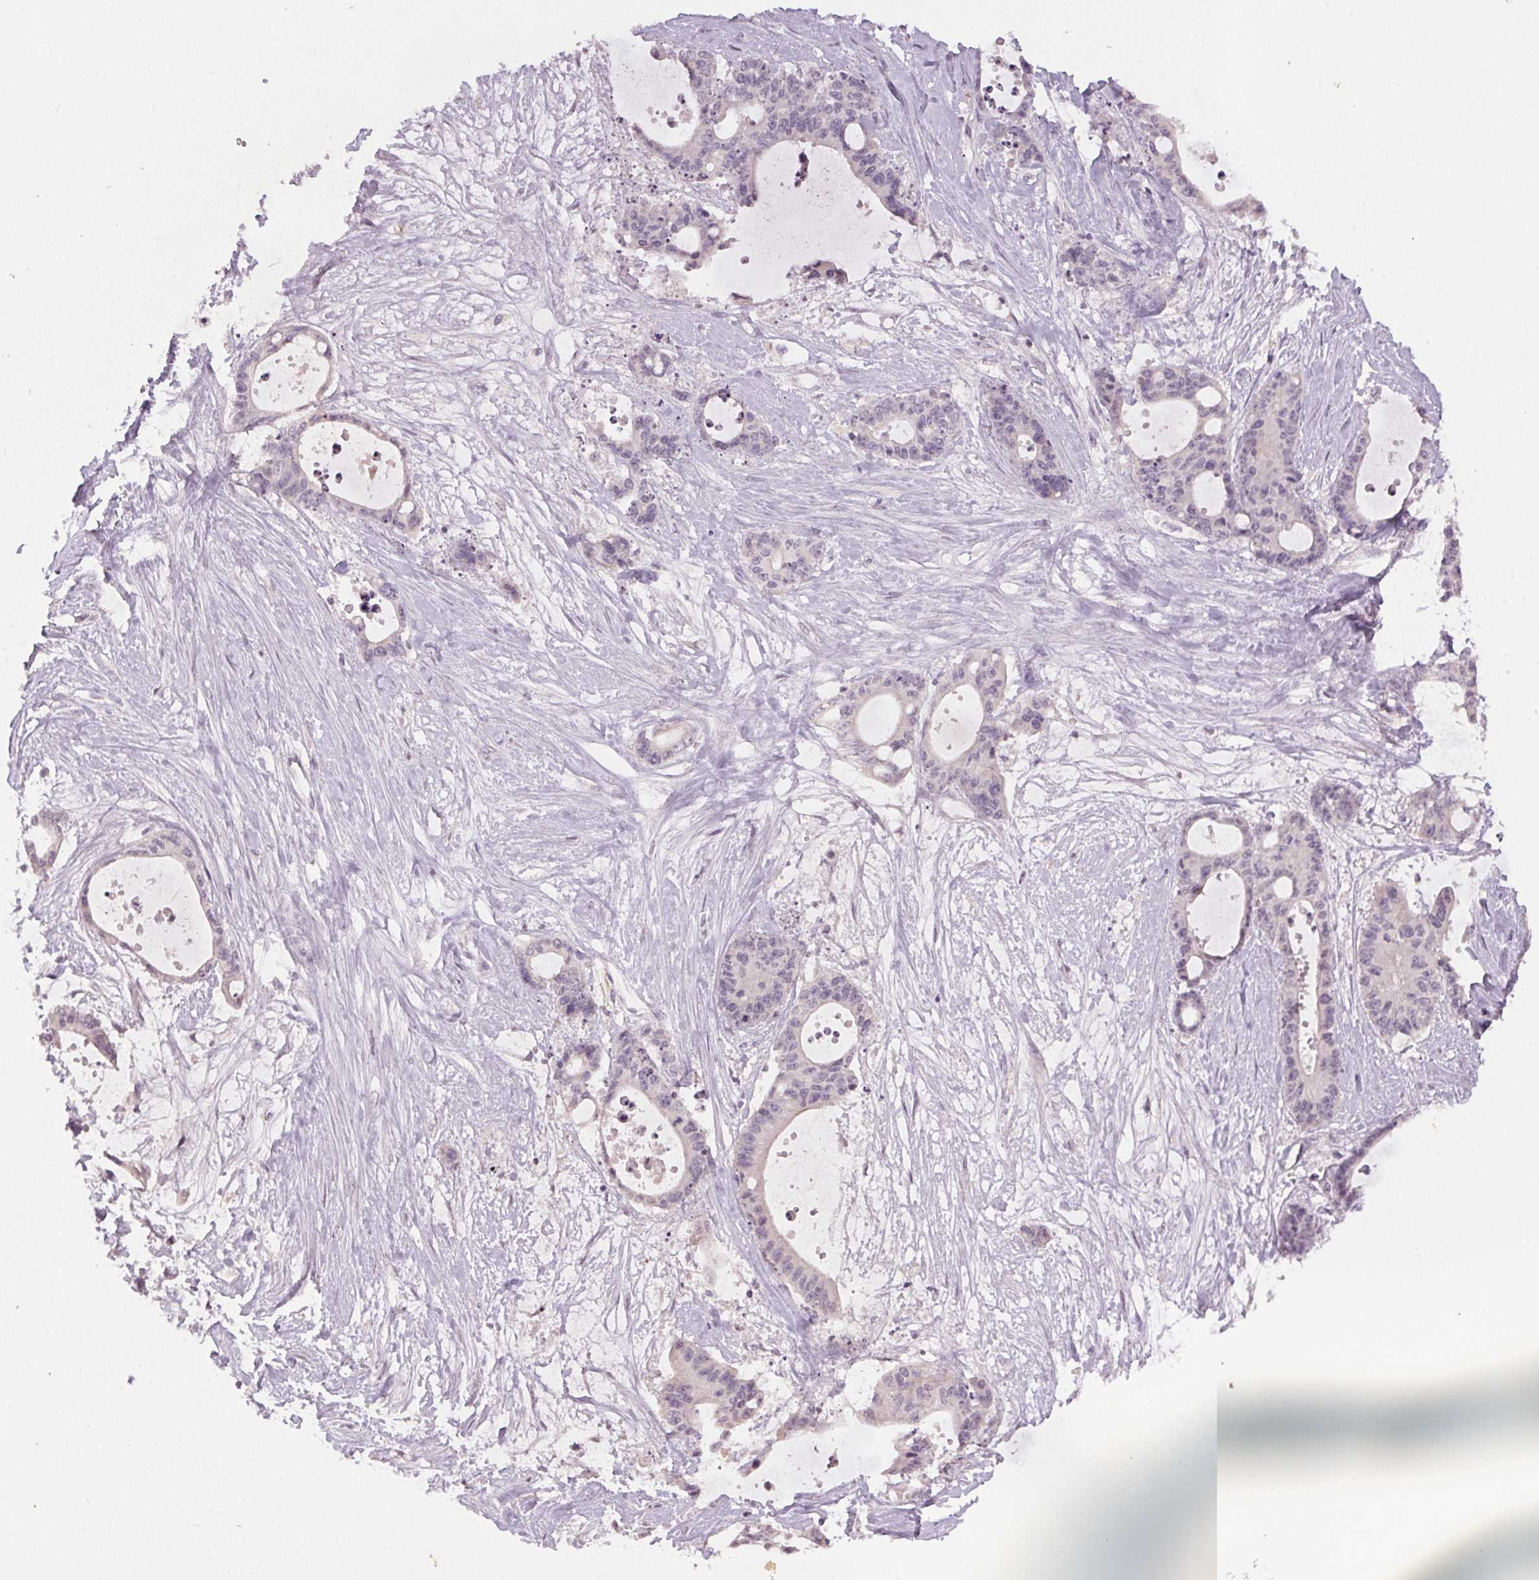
{"staining": {"intensity": "negative", "quantity": "none", "location": "none"}, "tissue": "liver cancer", "cell_type": "Tumor cells", "image_type": "cancer", "snomed": [{"axis": "morphology", "description": "Normal tissue, NOS"}, {"axis": "morphology", "description": "Cholangiocarcinoma"}, {"axis": "topography", "description": "Liver"}, {"axis": "topography", "description": "Peripheral nerve tissue"}], "caption": "Cholangiocarcinoma (liver) was stained to show a protein in brown. There is no significant positivity in tumor cells. (DAB (3,3'-diaminobenzidine) immunohistochemistry, high magnification).", "gene": "KLRC3", "patient": {"sex": "female", "age": 73}}